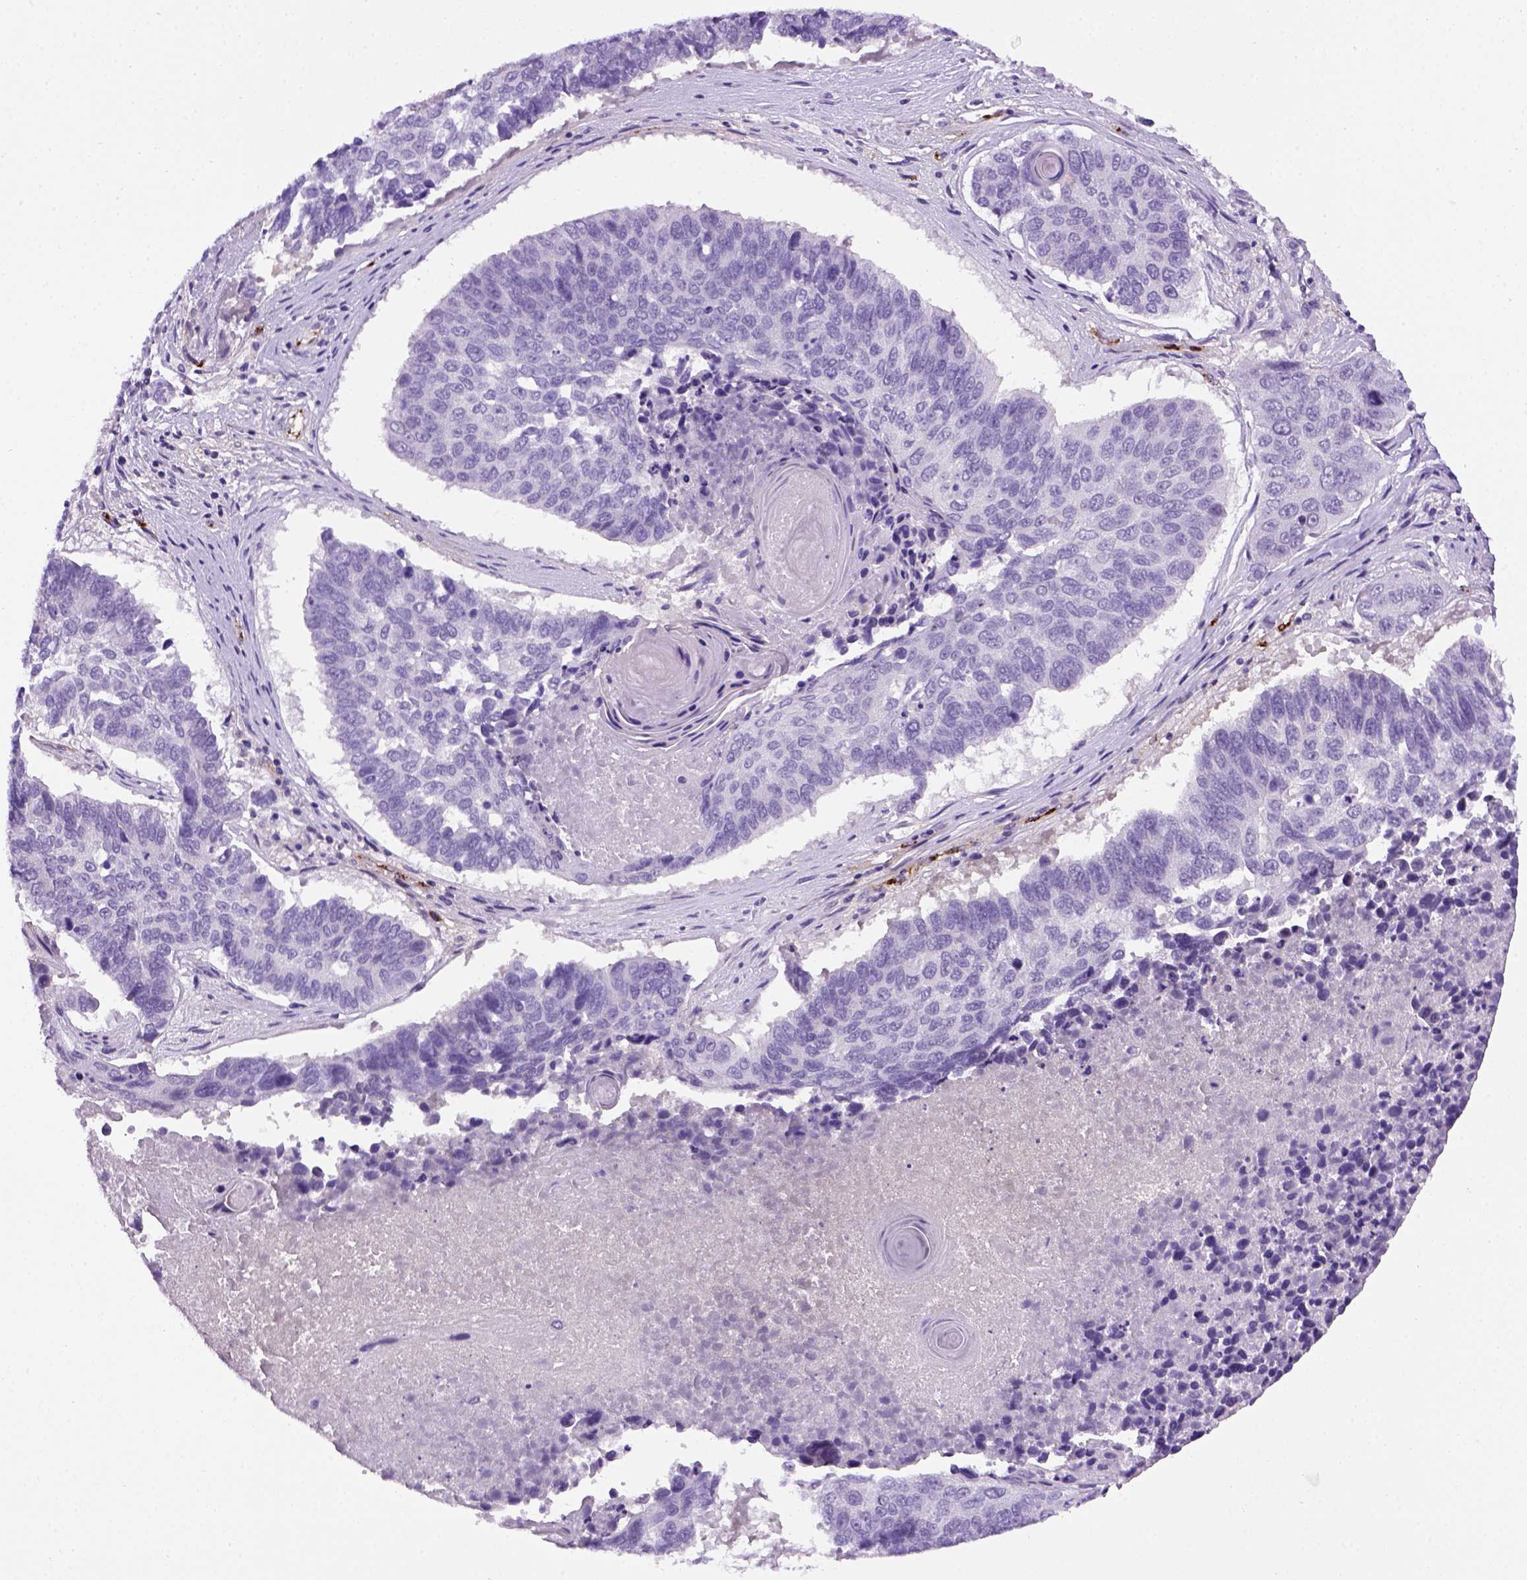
{"staining": {"intensity": "negative", "quantity": "none", "location": "none"}, "tissue": "lung cancer", "cell_type": "Tumor cells", "image_type": "cancer", "snomed": [{"axis": "morphology", "description": "Squamous cell carcinoma, NOS"}, {"axis": "topography", "description": "Lung"}], "caption": "Immunohistochemistry of lung squamous cell carcinoma exhibits no expression in tumor cells.", "gene": "VWF", "patient": {"sex": "male", "age": 73}}